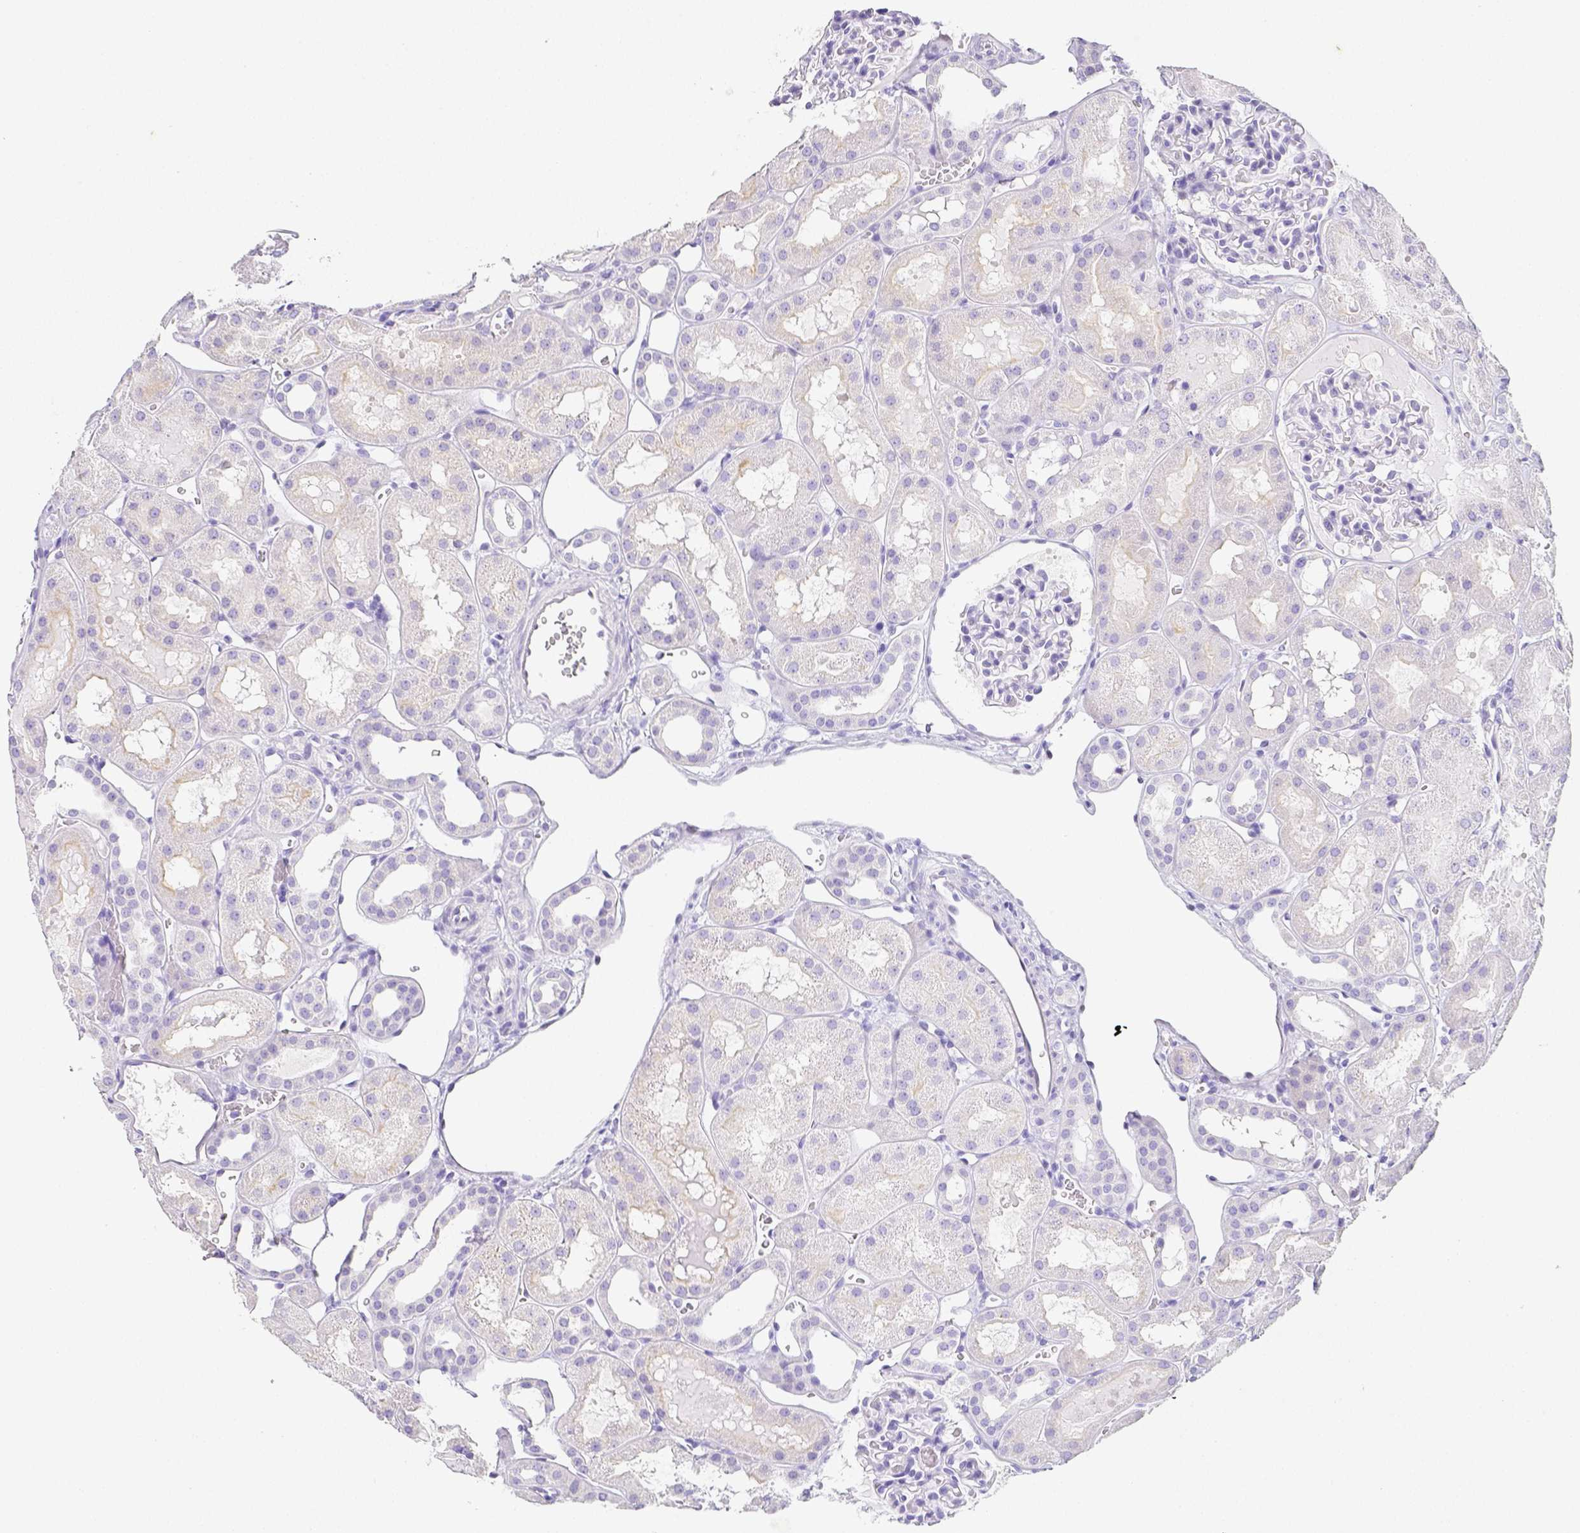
{"staining": {"intensity": "negative", "quantity": "none", "location": "none"}, "tissue": "kidney", "cell_type": "Cells in glomeruli", "image_type": "normal", "snomed": [{"axis": "morphology", "description": "Normal tissue, NOS"}, {"axis": "topography", "description": "Kidney"}, {"axis": "topography", "description": "Urinary bladder"}], "caption": "This image is of unremarkable kidney stained with immunohistochemistry to label a protein in brown with the nuclei are counter-stained blue. There is no expression in cells in glomeruli. (IHC, brightfield microscopy, high magnification).", "gene": "ARHGAP36", "patient": {"sex": "male", "age": 16}}